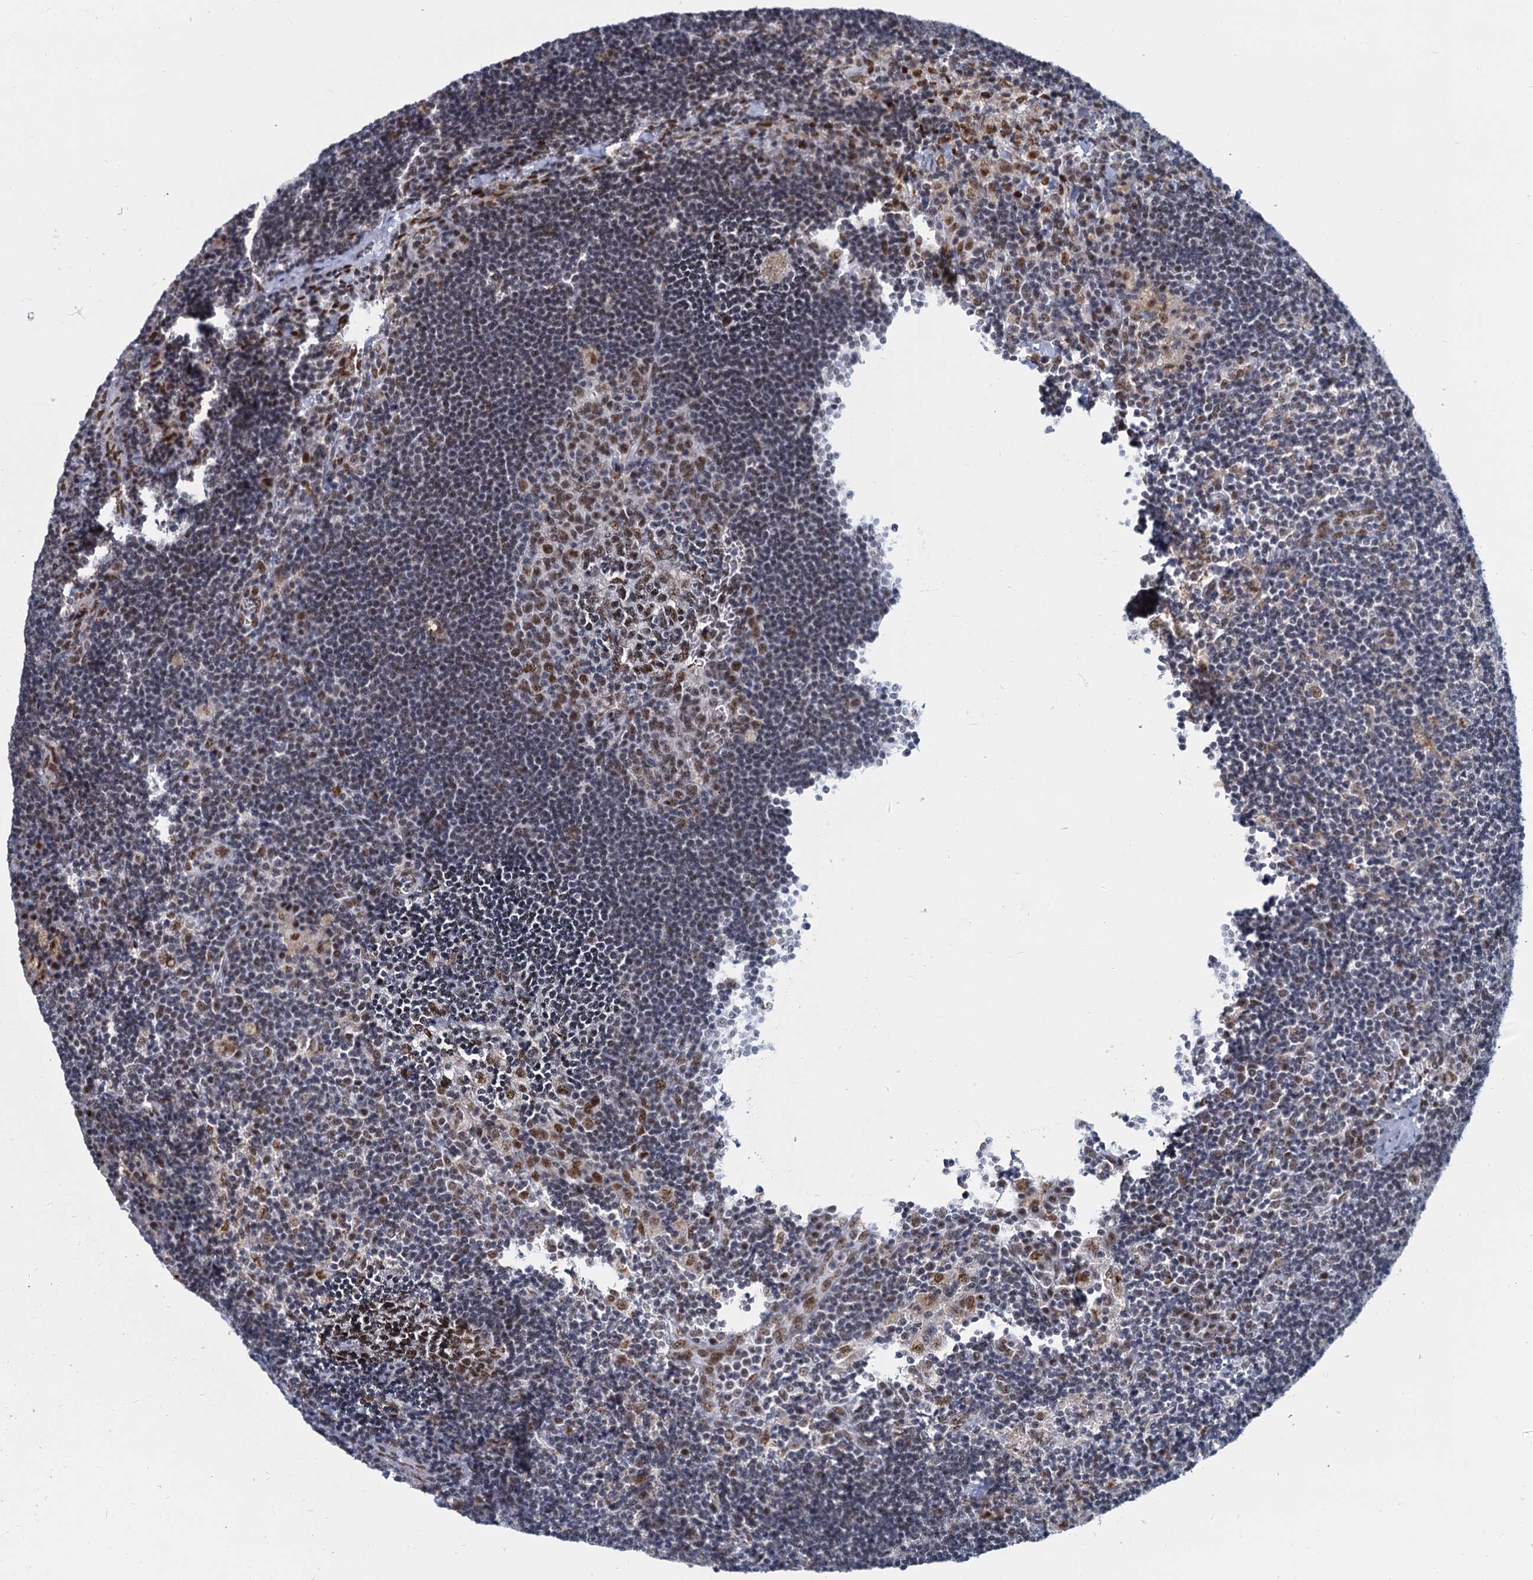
{"staining": {"intensity": "moderate", "quantity": ">75%", "location": "nuclear"}, "tissue": "lymph node", "cell_type": "Germinal center cells", "image_type": "normal", "snomed": [{"axis": "morphology", "description": "Normal tissue, NOS"}, {"axis": "topography", "description": "Lymph node"}], "caption": "This image reveals IHC staining of unremarkable human lymph node, with medium moderate nuclear expression in approximately >75% of germinal center cells.", "gene": "RPRD1A", "patient": {"sex": "male", "age": 24}}